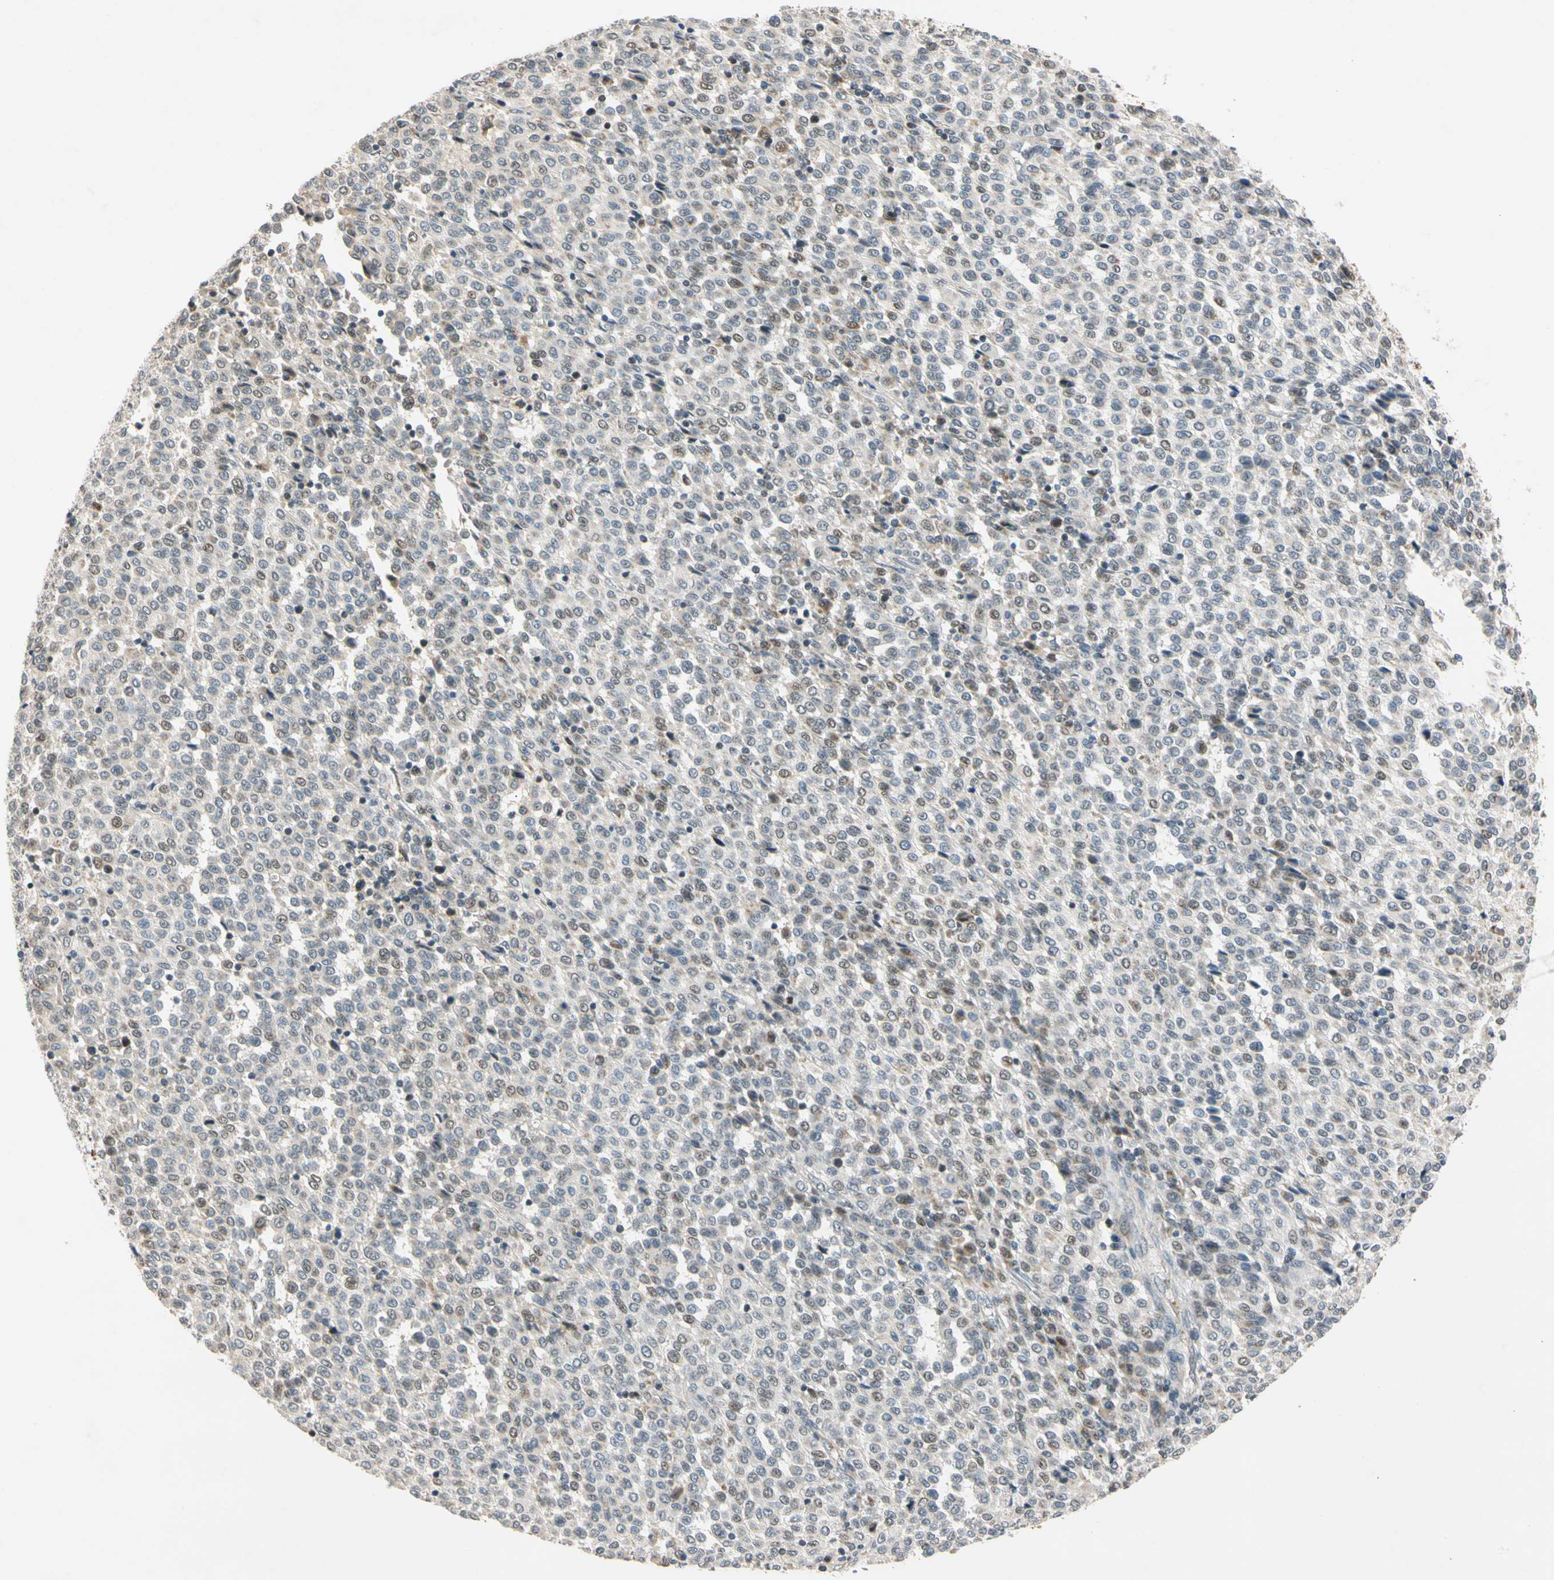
{"staining": {"intensity": "weak", "quantity": "<25%", "location": "nuclear"}, "tissue": "melanoma", "cell_type": "Tumor cells", "image_type": "cancer", "snomed": [{"axis": "morphology", "description": "Malignant melanoma, Metastatic site"}, {"axis": "topography", "description": "Pancreas"}], "caption": "This is an IHC histopathology image of human melanoma. There is no positivity in tumor cells.", "gene": "RIOX2", "patient": {"sex": "female", "age": 30}}